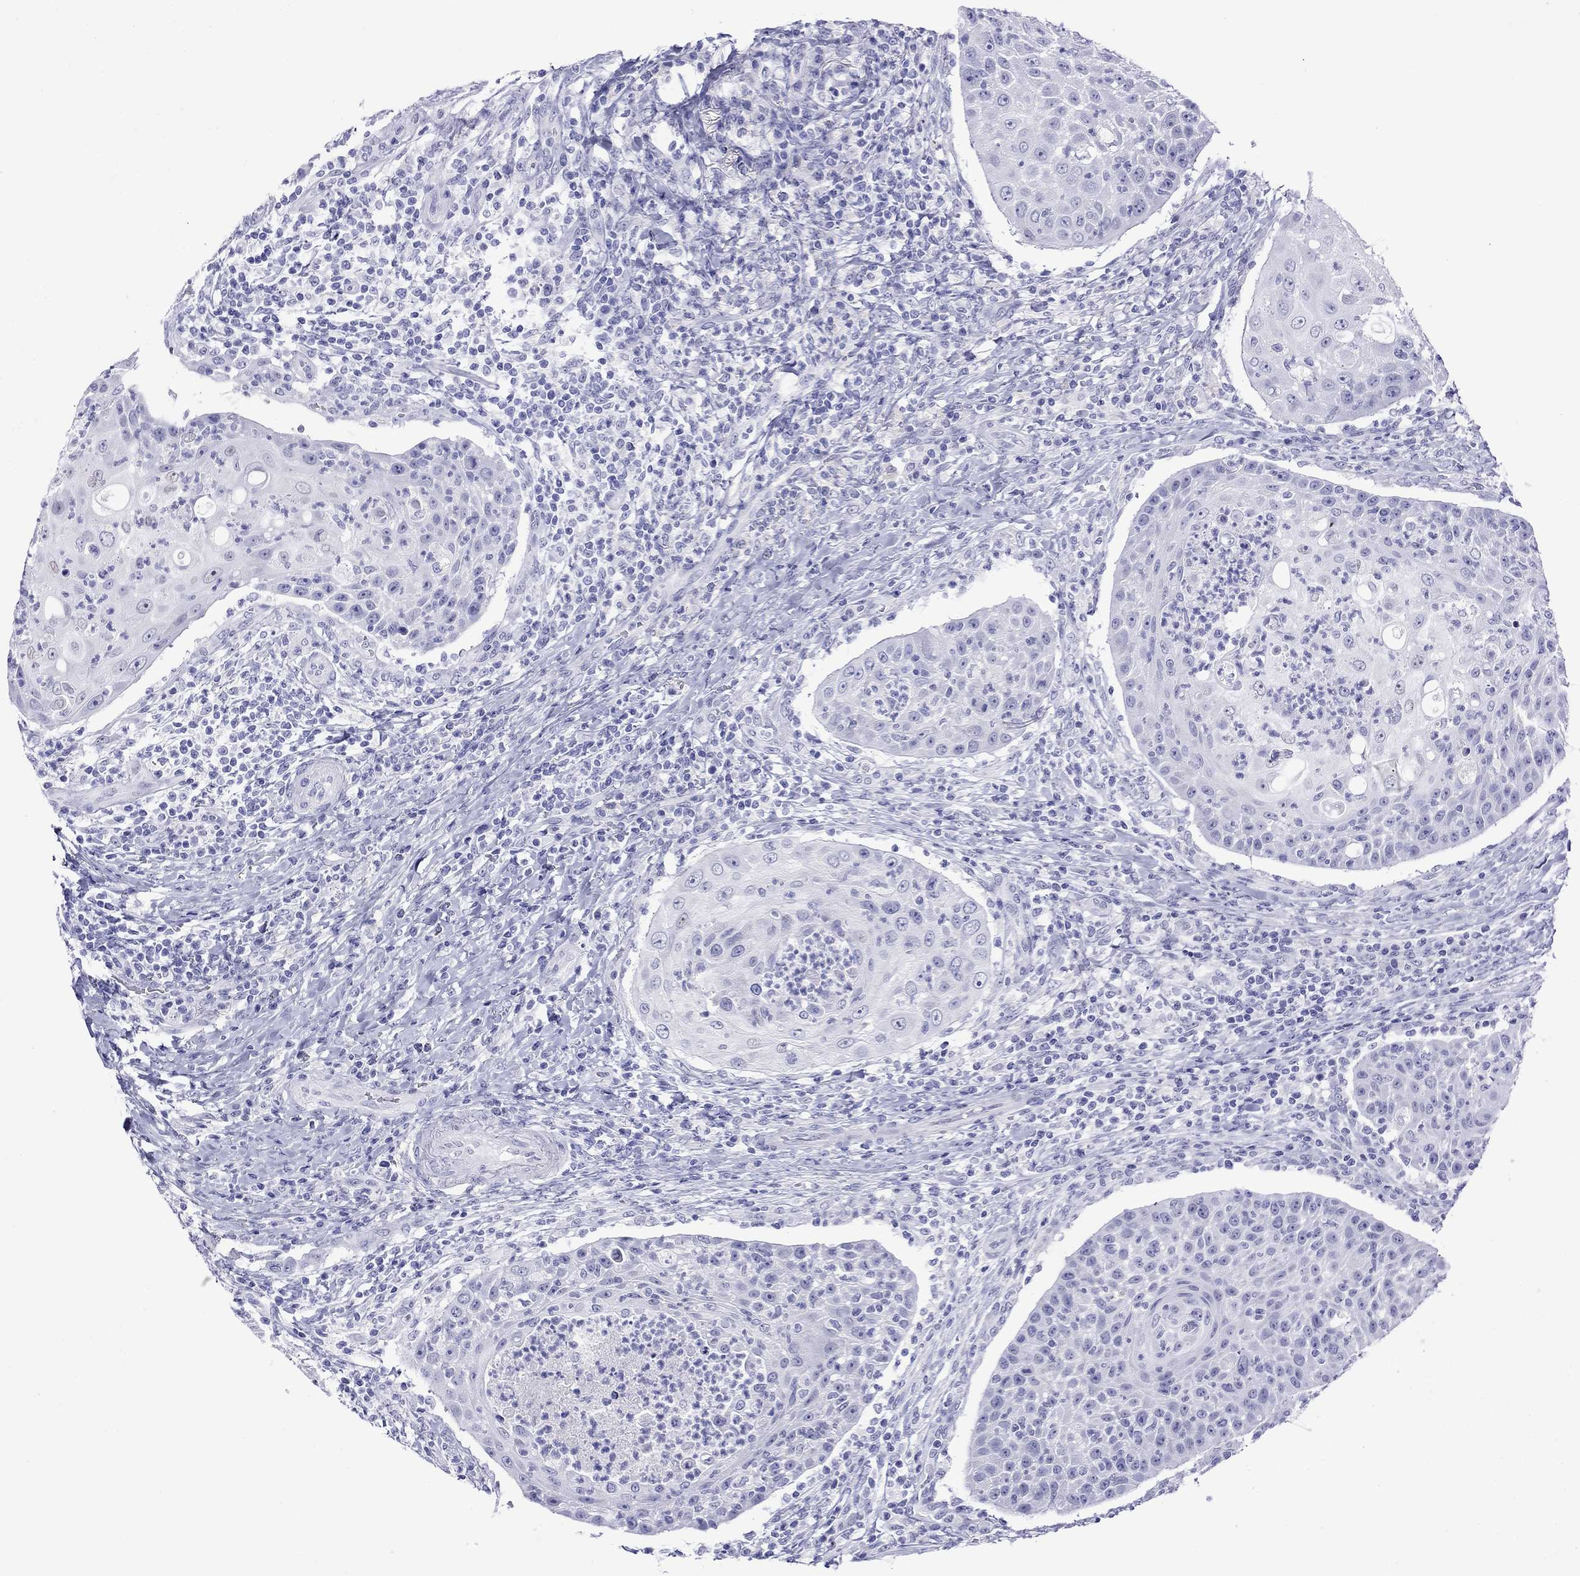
{"staining": {"intensity": "negative", "quantity": "none", "location": "none"}, "tissue": "head and neck cancer", "cell_type": "Tumor cells", "image_type": "cancer", "snomed": [{"axis": "morphology", "description": "Squamous cell carcinoma, NOS"}, {"axis": "topography", "description": "Head-Neck"}], "caption": "A histopathology image of head and neck cancer stained for a protein reveals no brown staining in tumor cells.", "gene": "SLC30A8", "patient": {"sex": "male", "age": 69}}